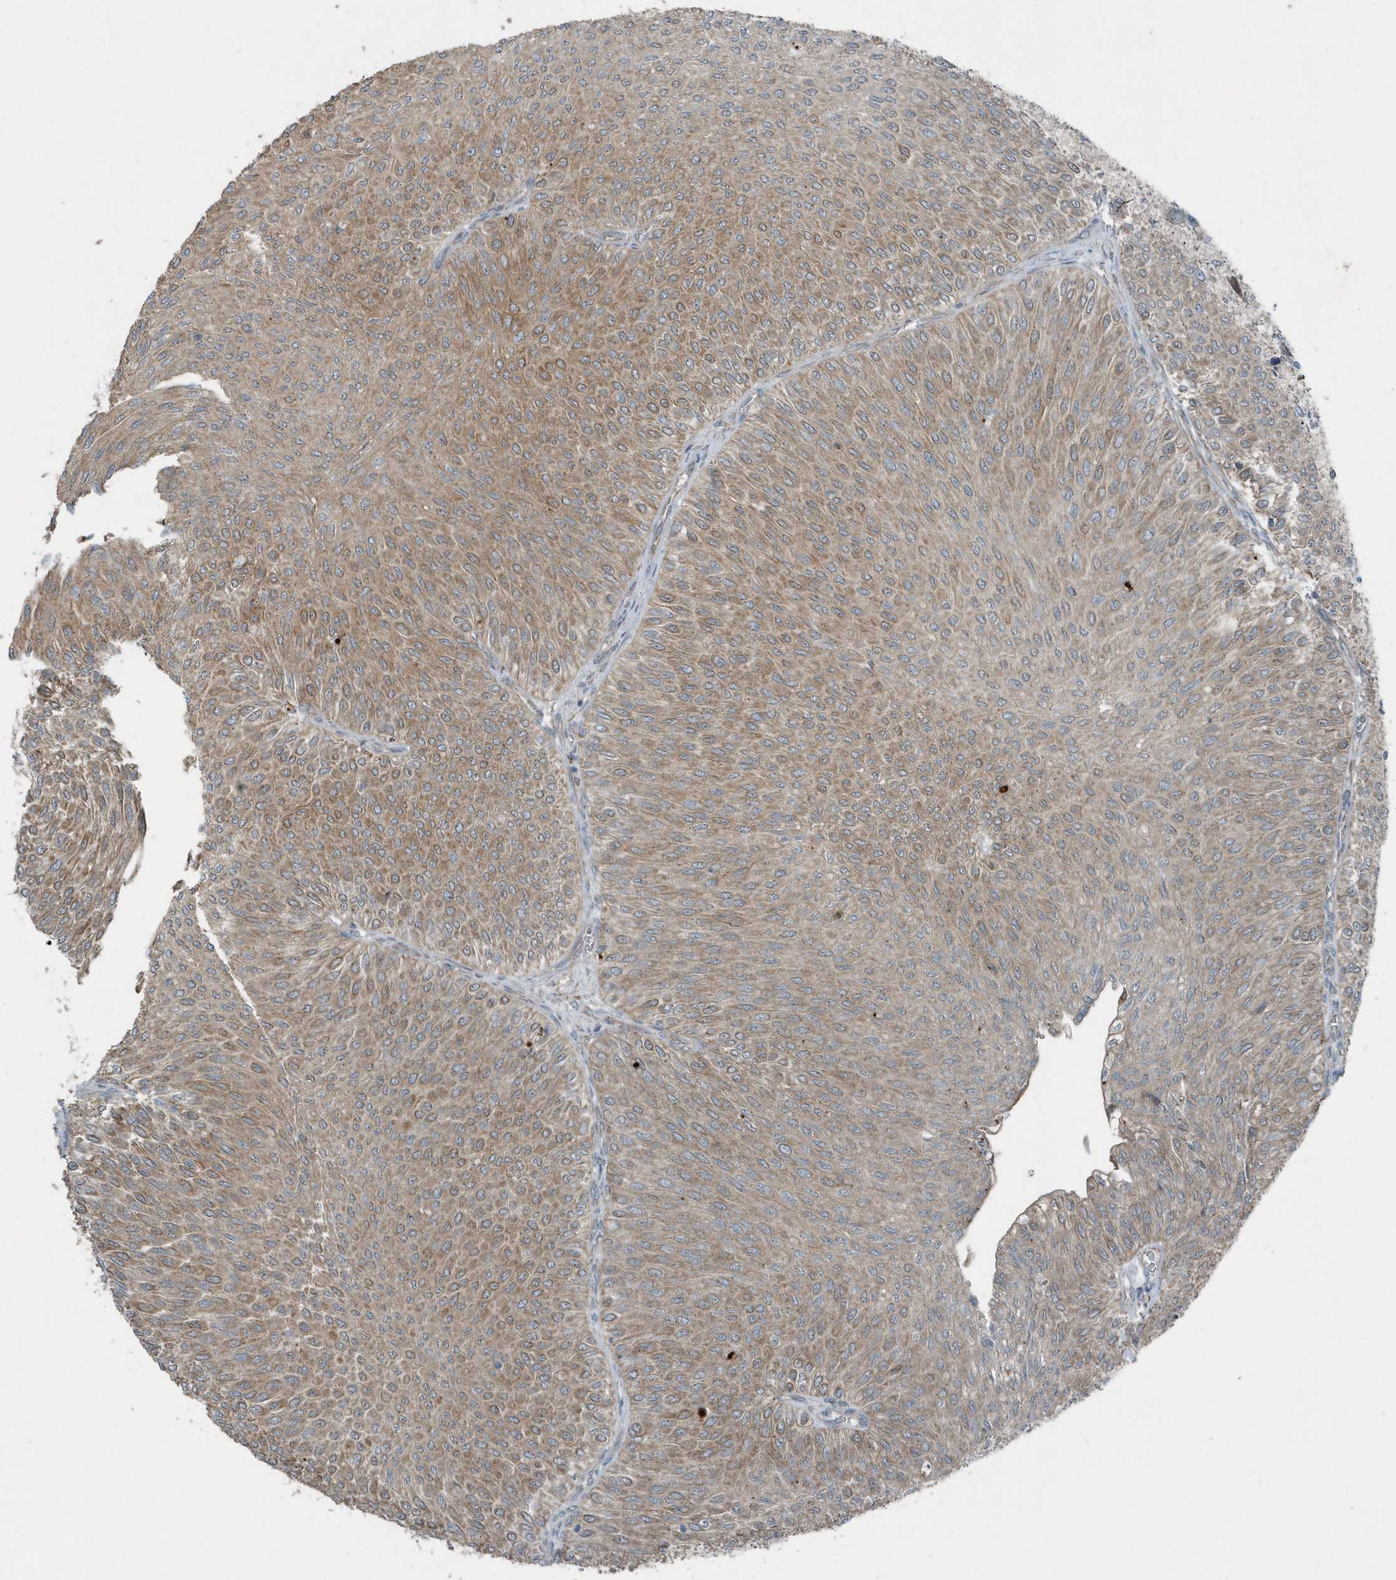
{"staining": {"intensity": "moderate", "quantity": ">75%", "location": "cytoplasmic/membranous"}, "tissue": "urothelial cancer", "cell_type": "Tumor cells", "image_type": "cancer", "snomed": [{"axis": "morphology", "description": "Urothelial carcinoma, Low grade"}, {"axis": "topography", "description": "Urinary bladder"}], "caption": "Brown immunohistochemical staining in human urothelial cancer exhibits moderate cytoplasmic/membranous staining in approximately >75% of tumor cells.", "gene": "GCC2", "patient": {"sex": "male", "age": 78}}